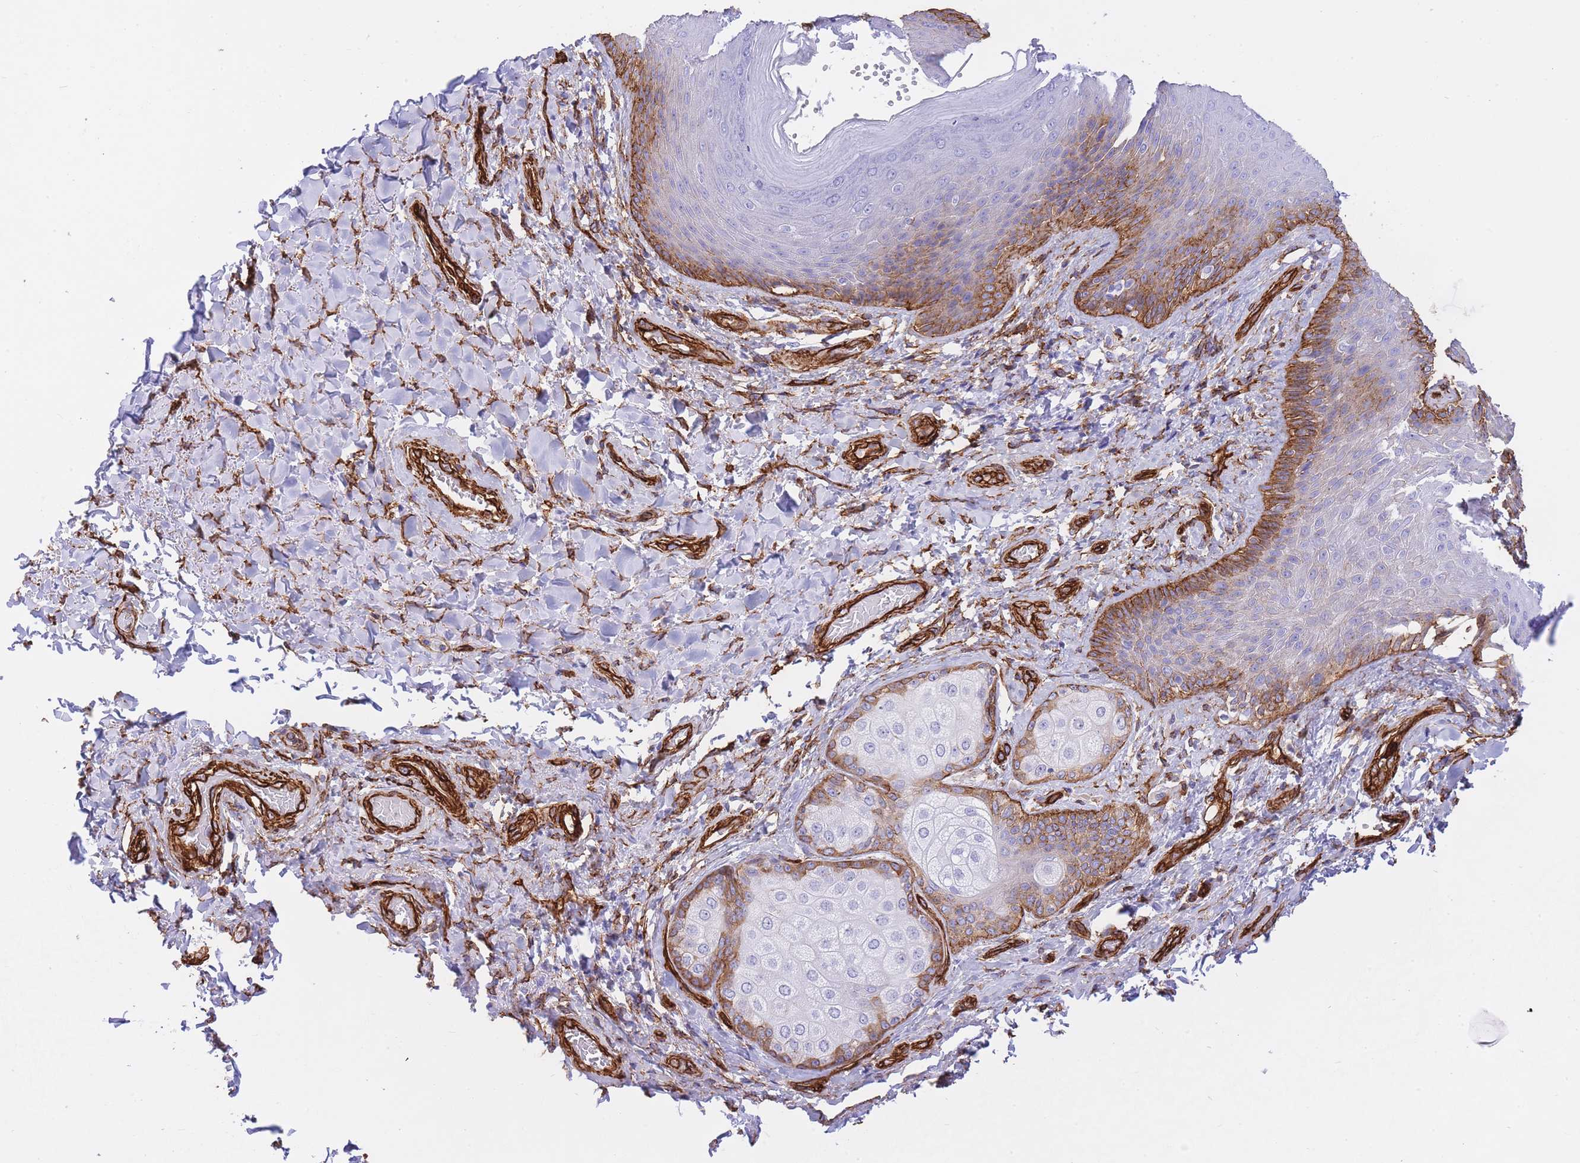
{"staining": {"intensity": "moderate", "quantity": "25%-75%", "location": "cytoplasmic/membranous"}, "tissue": "skin", "cell_type": "Epidermal cells", "image_type": "normal", "snomed": [{"axis": "morphology", "description": "Normal tissue, NOS"}, {"axis": "topography", "description": "Anal"}], "caption": "Protein staining reveals moderate cytoplasmic/membranous staining in approximately 25%-75% of epidermal cells in normal skin. The protein of interest is shown in brown color, while the nuclei are stained blue.", "gene": "CAVIN1", "patient": {"sex": "female", "age": 89}}